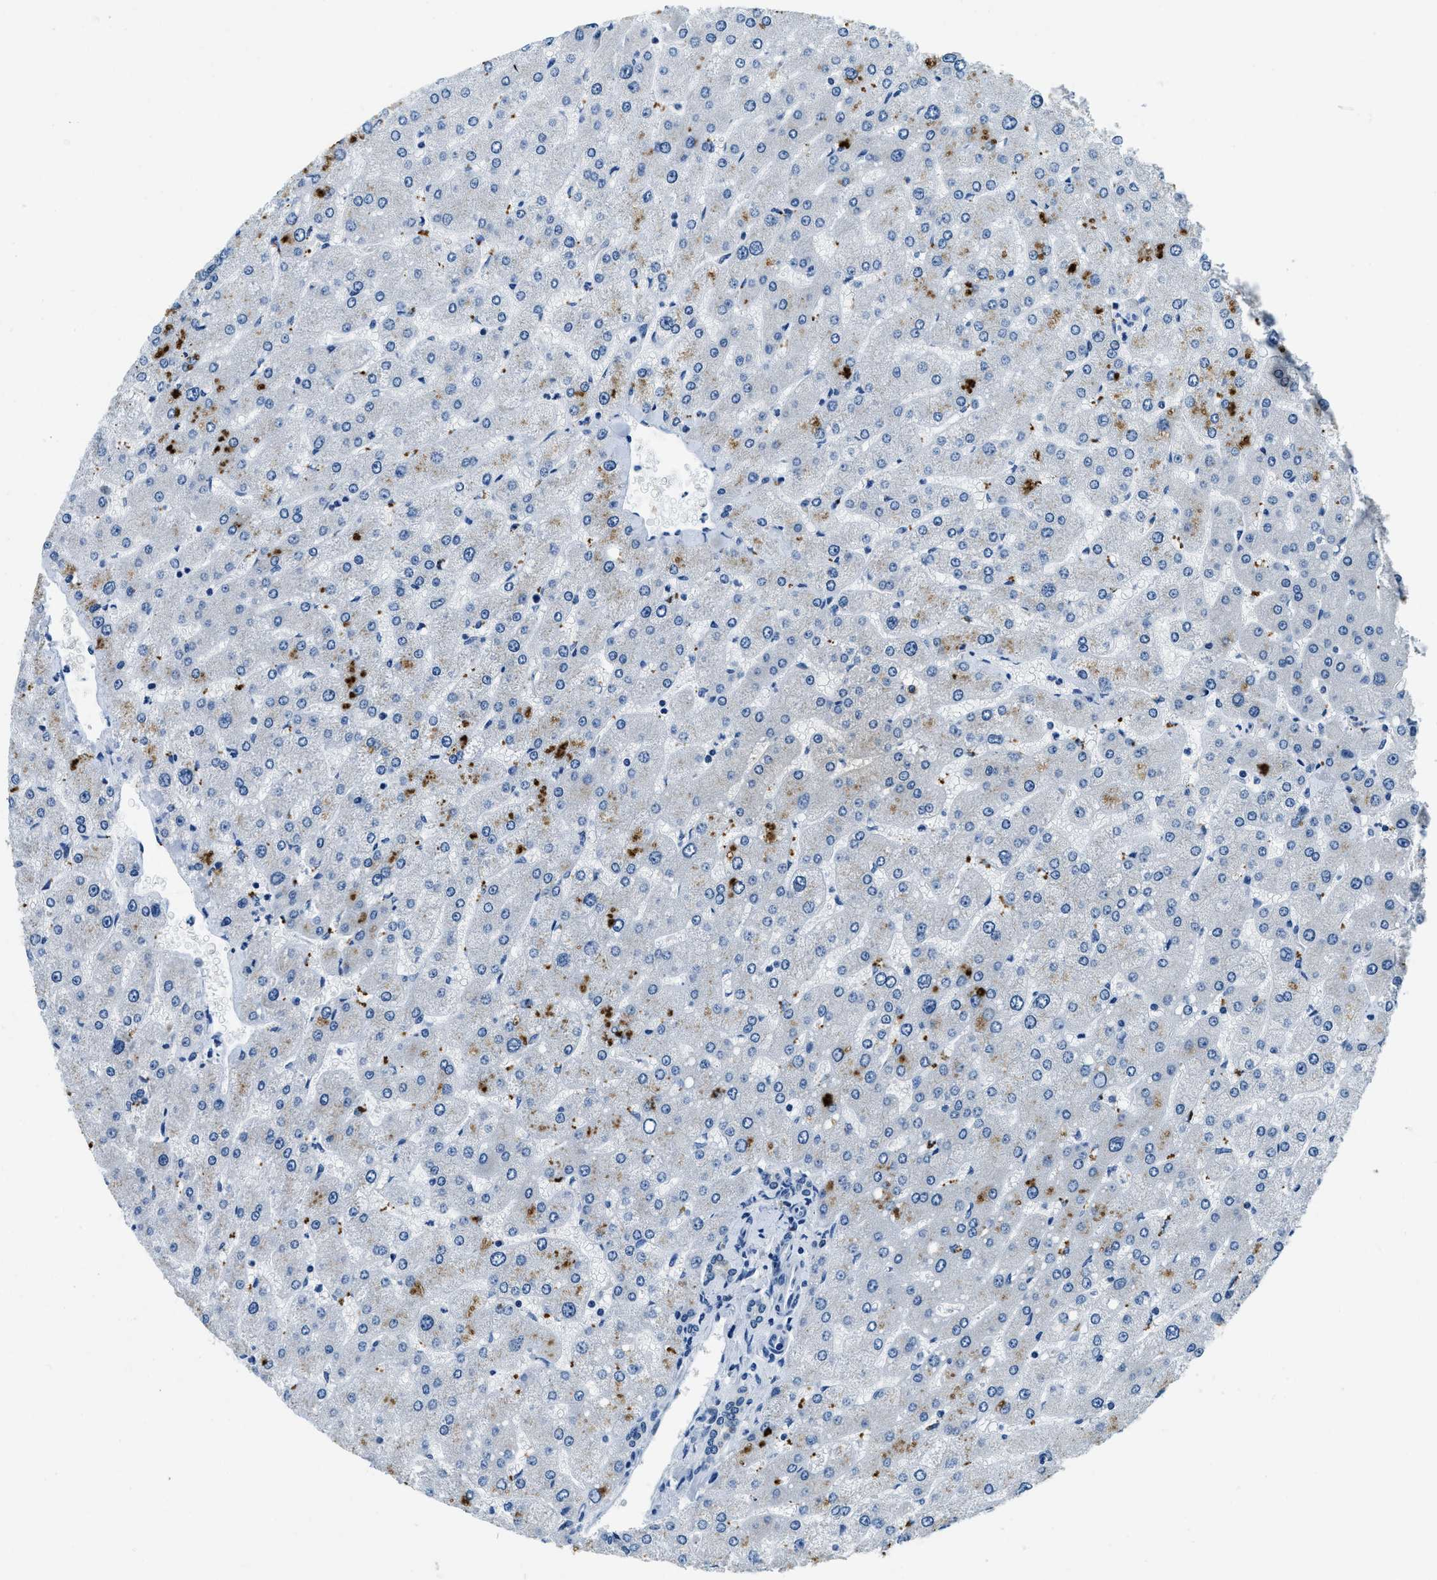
{"staining": {"intensity": "negative", "quantity": "none", "location": "none"}, "tissue": "liver", "cell_type": "Cholangiocytes", "image_type": "normal", "snomed": [{"axis": "morphology", "description": "Normal tissue, NOS"}, {"axis": "topography", "description": "Liver"}], "caption": "This is an immunohistochemistry (IHC) image of benign liver. There is no staining in cholangiocytes.", "gene": "UBAC2", "patient": {"sex": "male", "age": 55}}